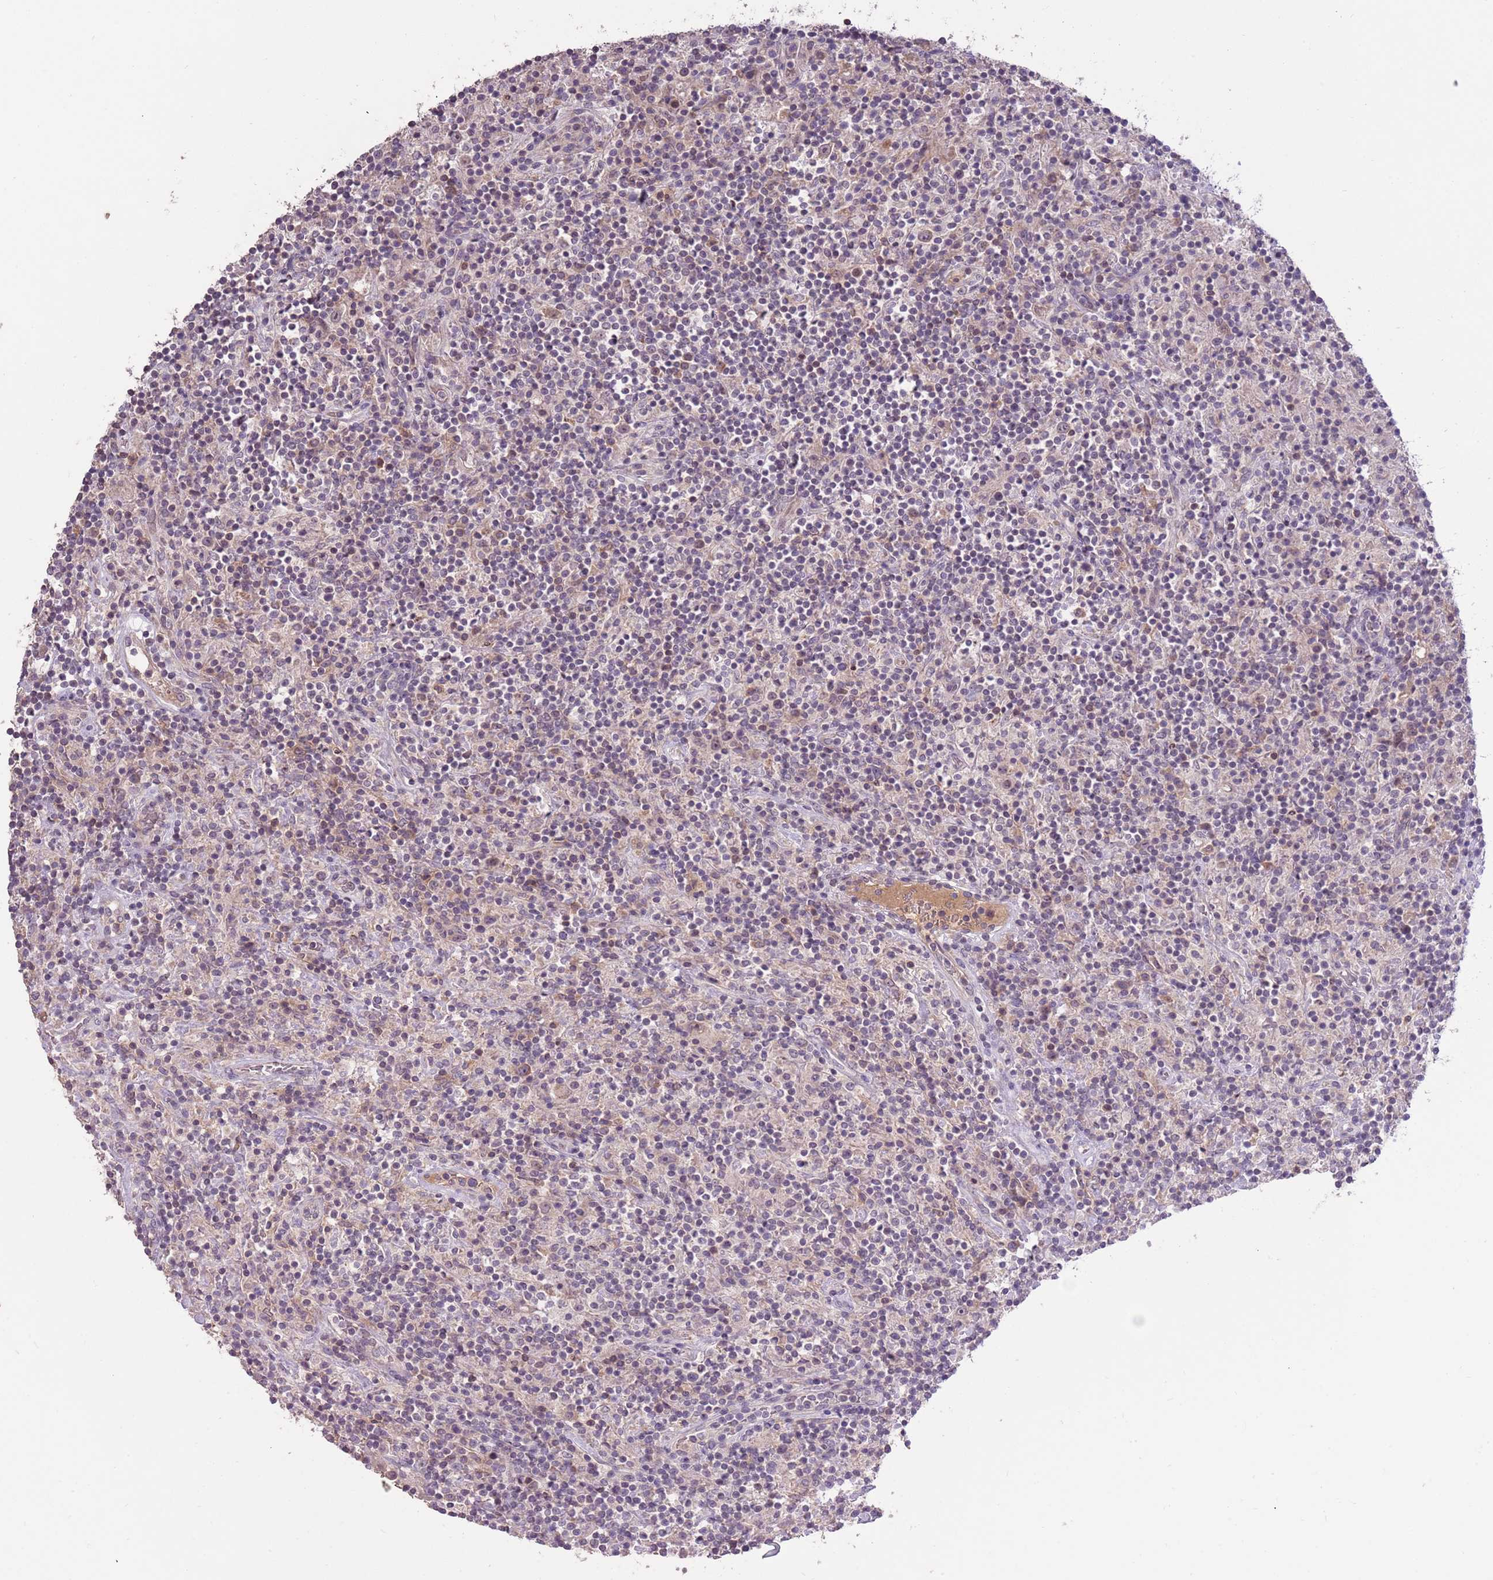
{"staining": {"intensity": "negative", "quantity": "none", "location": "none"}, "tissue": "lymphoma", "cell_type": "Tumor cells", "image_type": "cancer", "snomed": [{"axis": "morphology", "description": "Hodgkin's disease, NOS"}, {"axis": "topography", "description": "Lymph node"}], "caption": "The photomicrograph shows no staining of tumor cells in Hodgkin's disease.", "gene": "SHROOM3", "patient": {"sex": "male", "age": 70}}